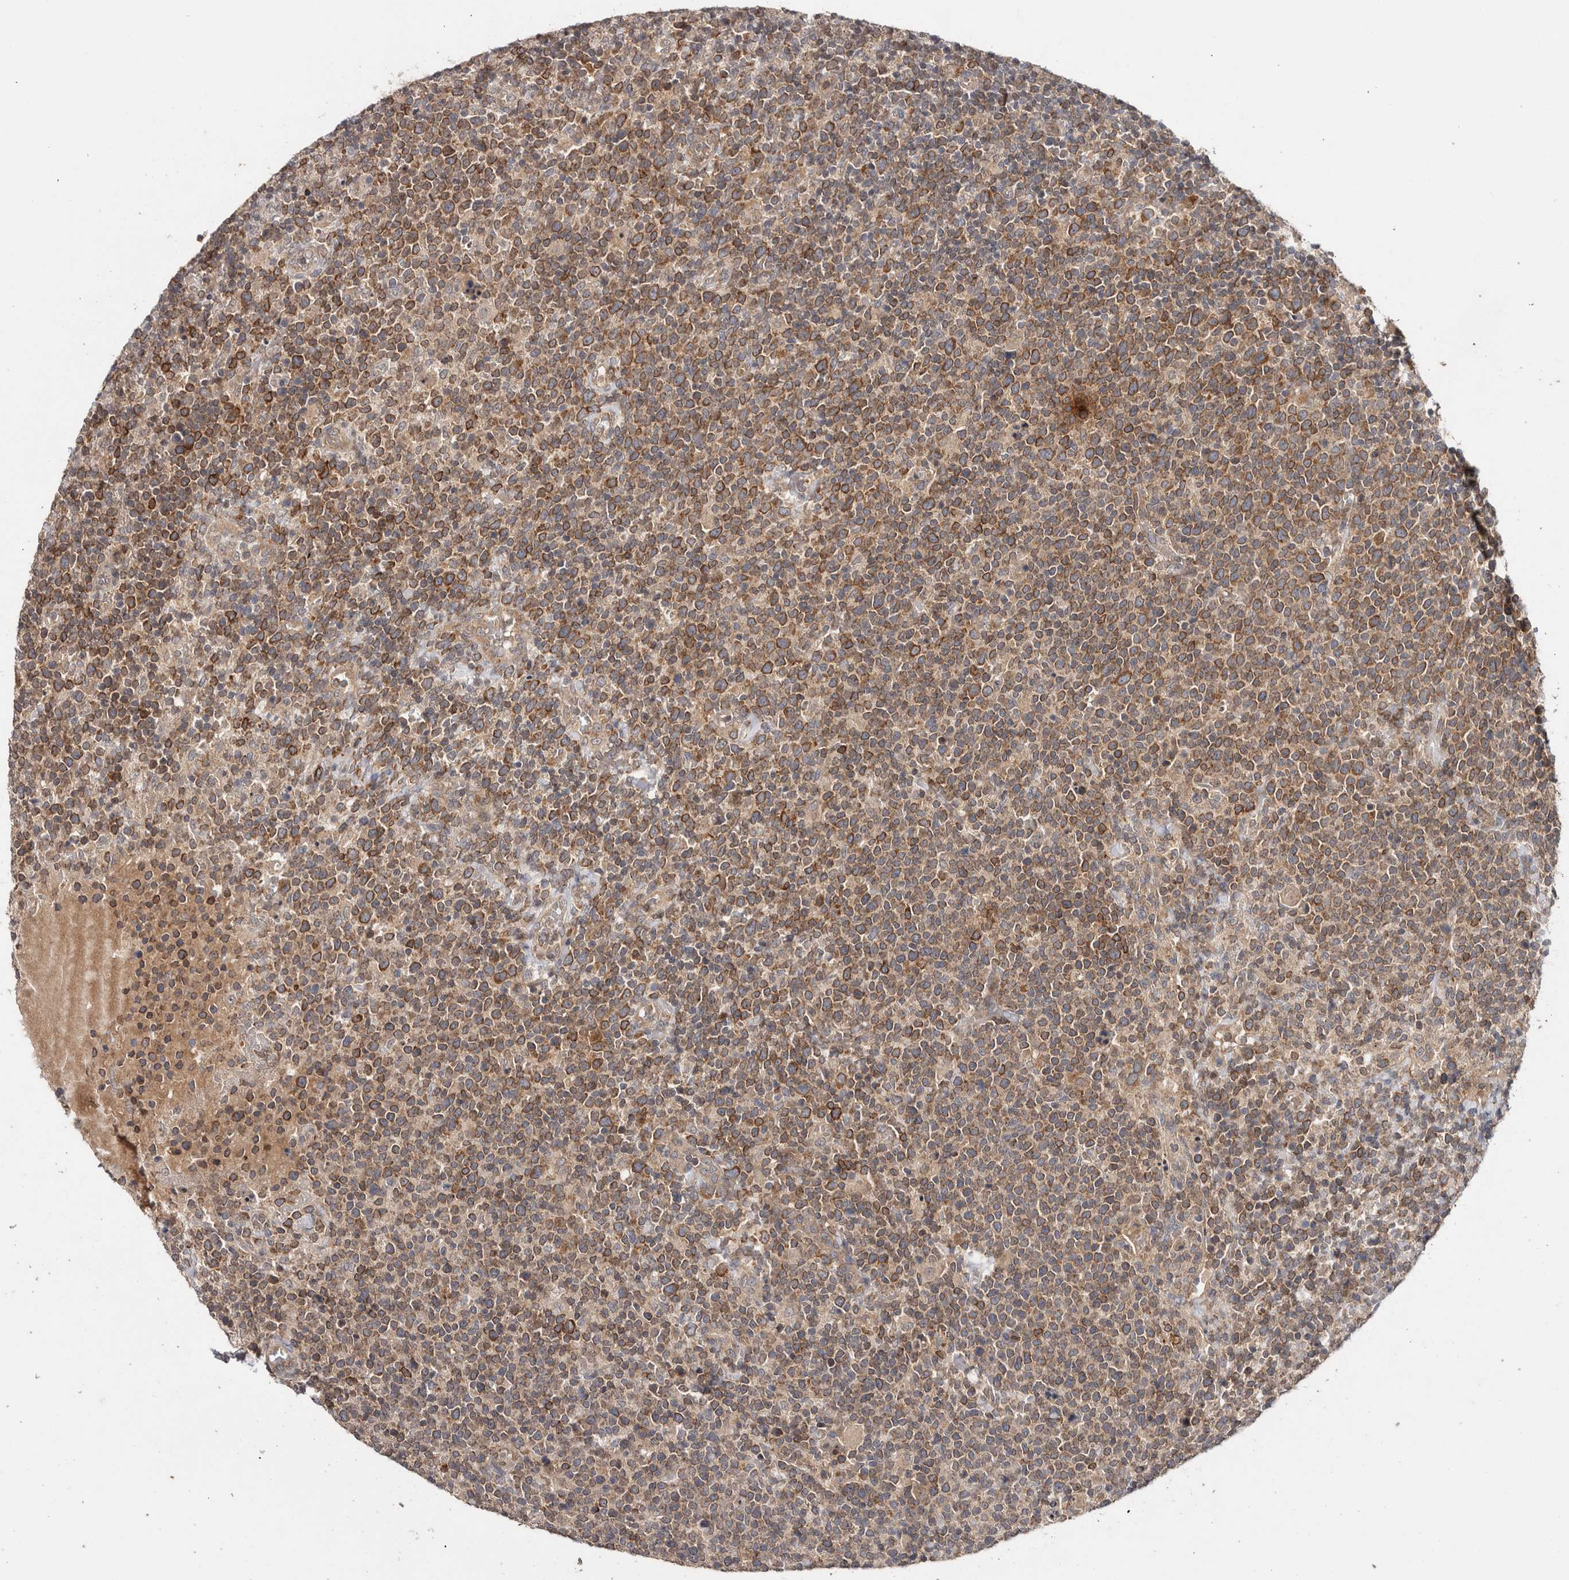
{"staining": {"intensity": "moderate", "quantity": ">75%", "location": "cytoplasmic/membranous"}, "tissue": "lymphoma", "cell_type": "Tumor cells", "image_type": "cancer", "snomed": [{"axis": "morphology", "description": "Malignant lymphoma, non-Hodgkin's type, High grade"}, {"axis": "topography", "description": "Lymph node"}], "caption": "IHC of lymphoma demonstrates medium levels of moderate cytoplasmic/membranous expression in approximately >75% of tumor cells.", "gene": "HMOX2", "patient": {"sex": "male", "age": 61}}